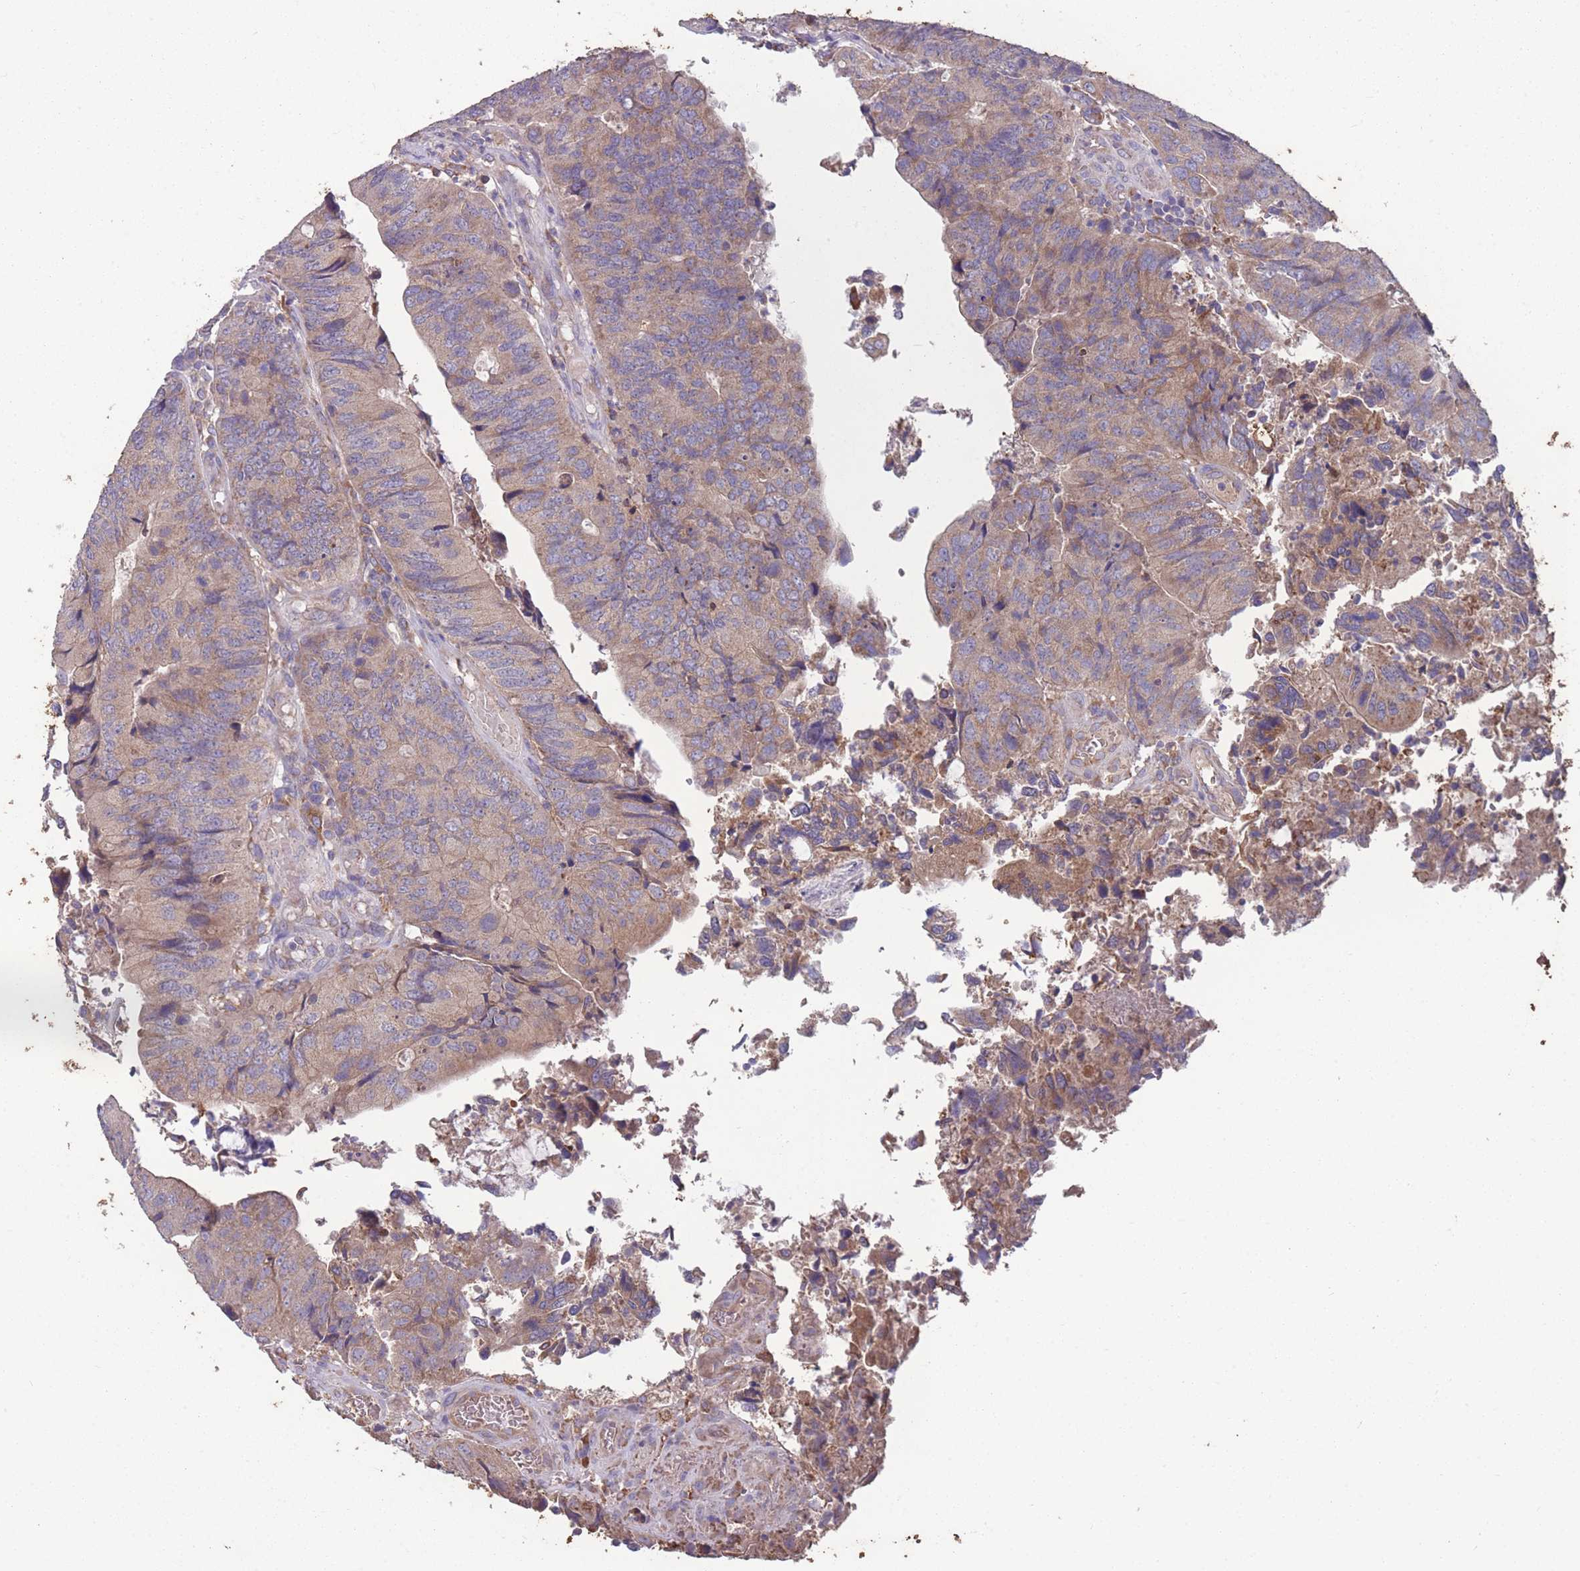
{"staining": {"intensity": "moderate", "quantity": ">75%", "location": "cytoplasmic/membranous"}, "tissue": "colorectal cancer", "cell_type": "Tumor cells", "image_type": "cancer", "snomed": [{"axis": "morphology", "description": "Adenocarcinoma, NOS"}, {"axis": "topography", "description": "Colon"}], "caption": "Brown immunohistochemical staining in colorectal adenocarcinoma demonstrates moderate cytoplasmic/membranous staining in approximately >75% of tumor cells. (Brightfield microscopy of DAB IHC at high magnification).", "gene": "STIM2", "patient": {"sex": "female", "age": 67}}